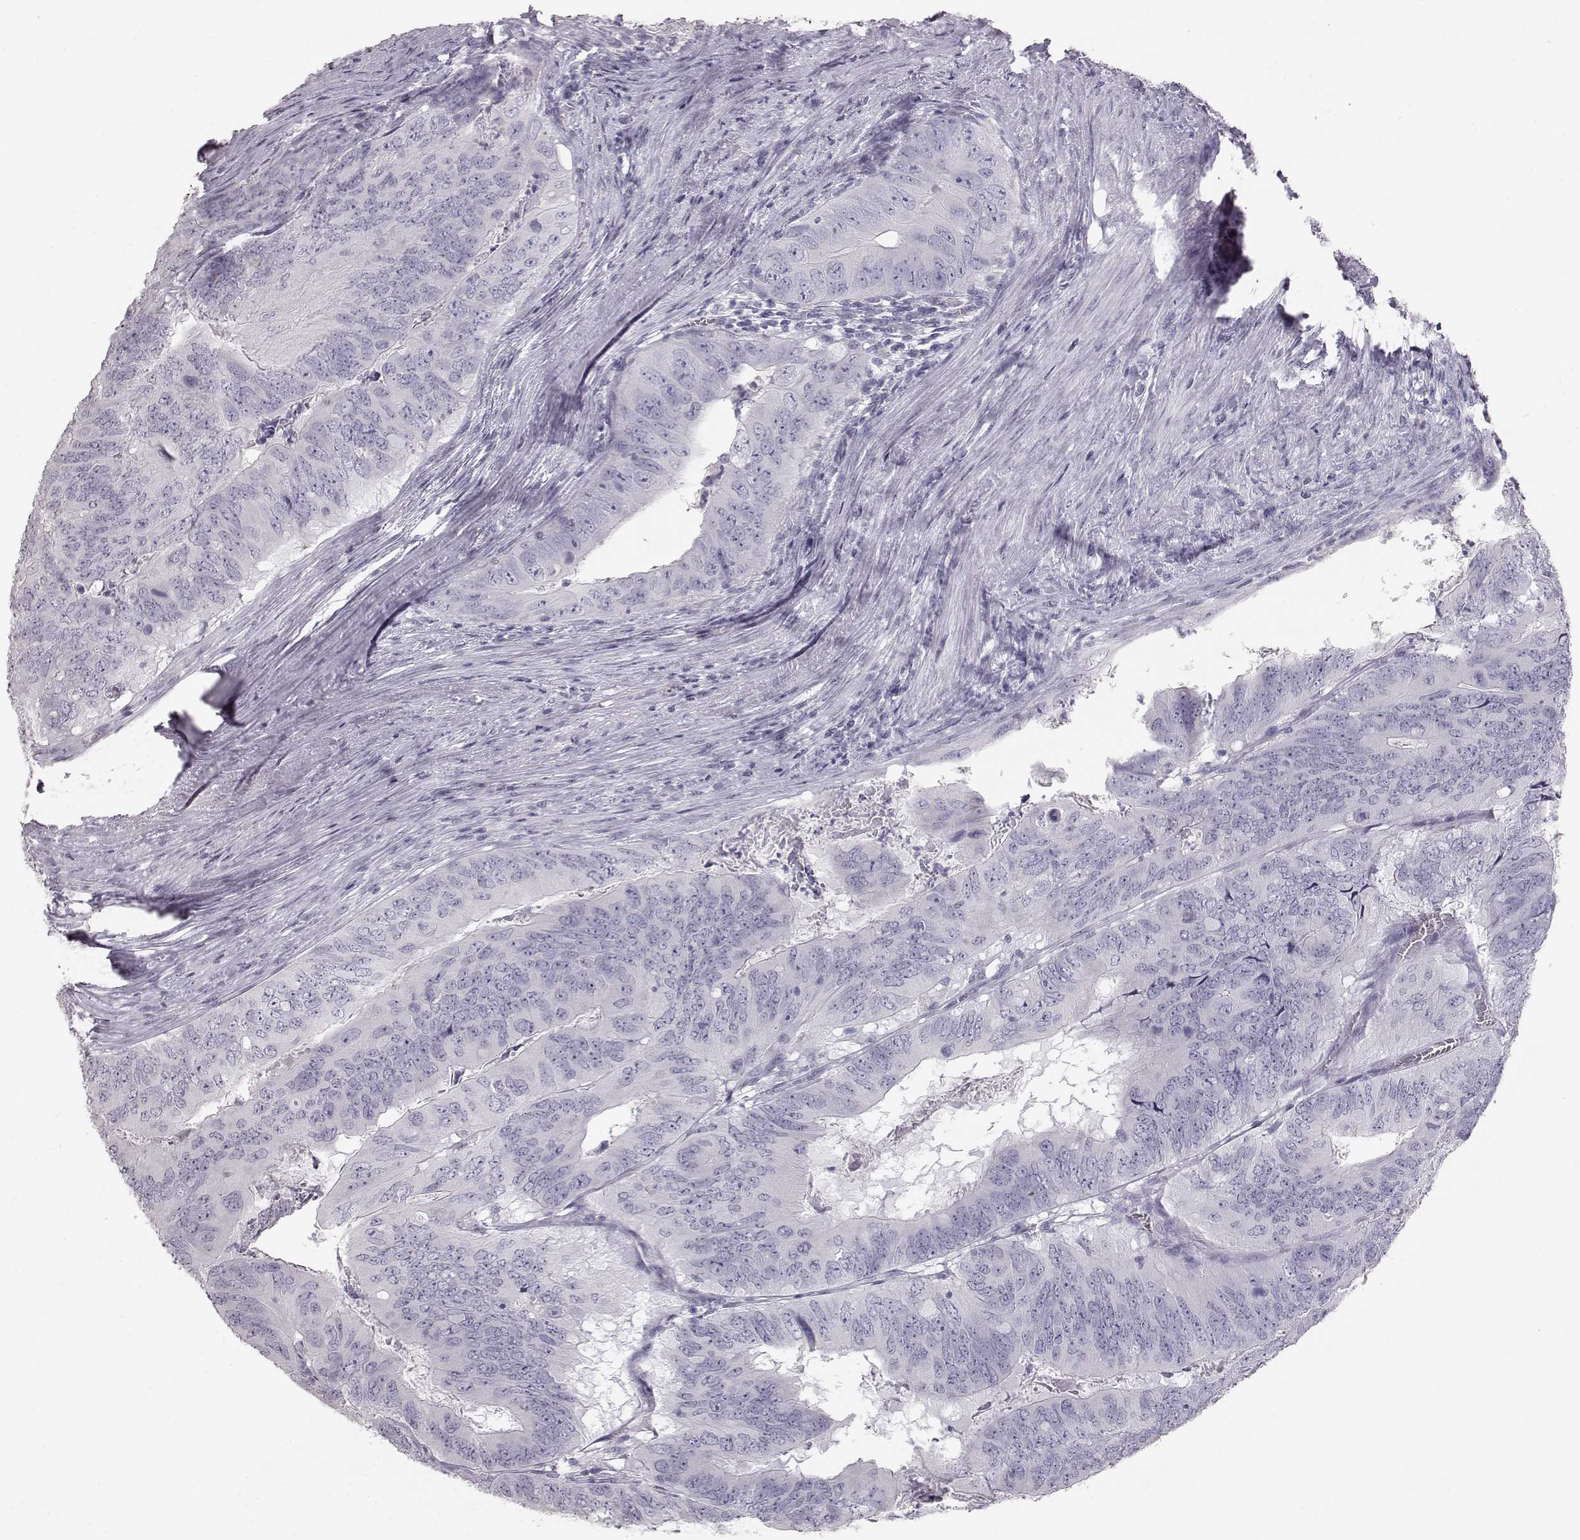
{"staining": {"intensity": "negative", "quantity": "none", "location": "none"}, "tissue": "colorectal cancer", "cell_type": "Tumor cells", "image_type": "cancer", "snomed": [{"axis": "morphology", "description": "Adenocarcinoma, NOS"}, {"axis": "topography", "description": "Colon"}], "caption": "The histopathology image reveals no staining of tumor cells in adenocarcinoma (colorectal).", "gene": "KRT33A", "patient": {"sex": "male", "age": 79}}